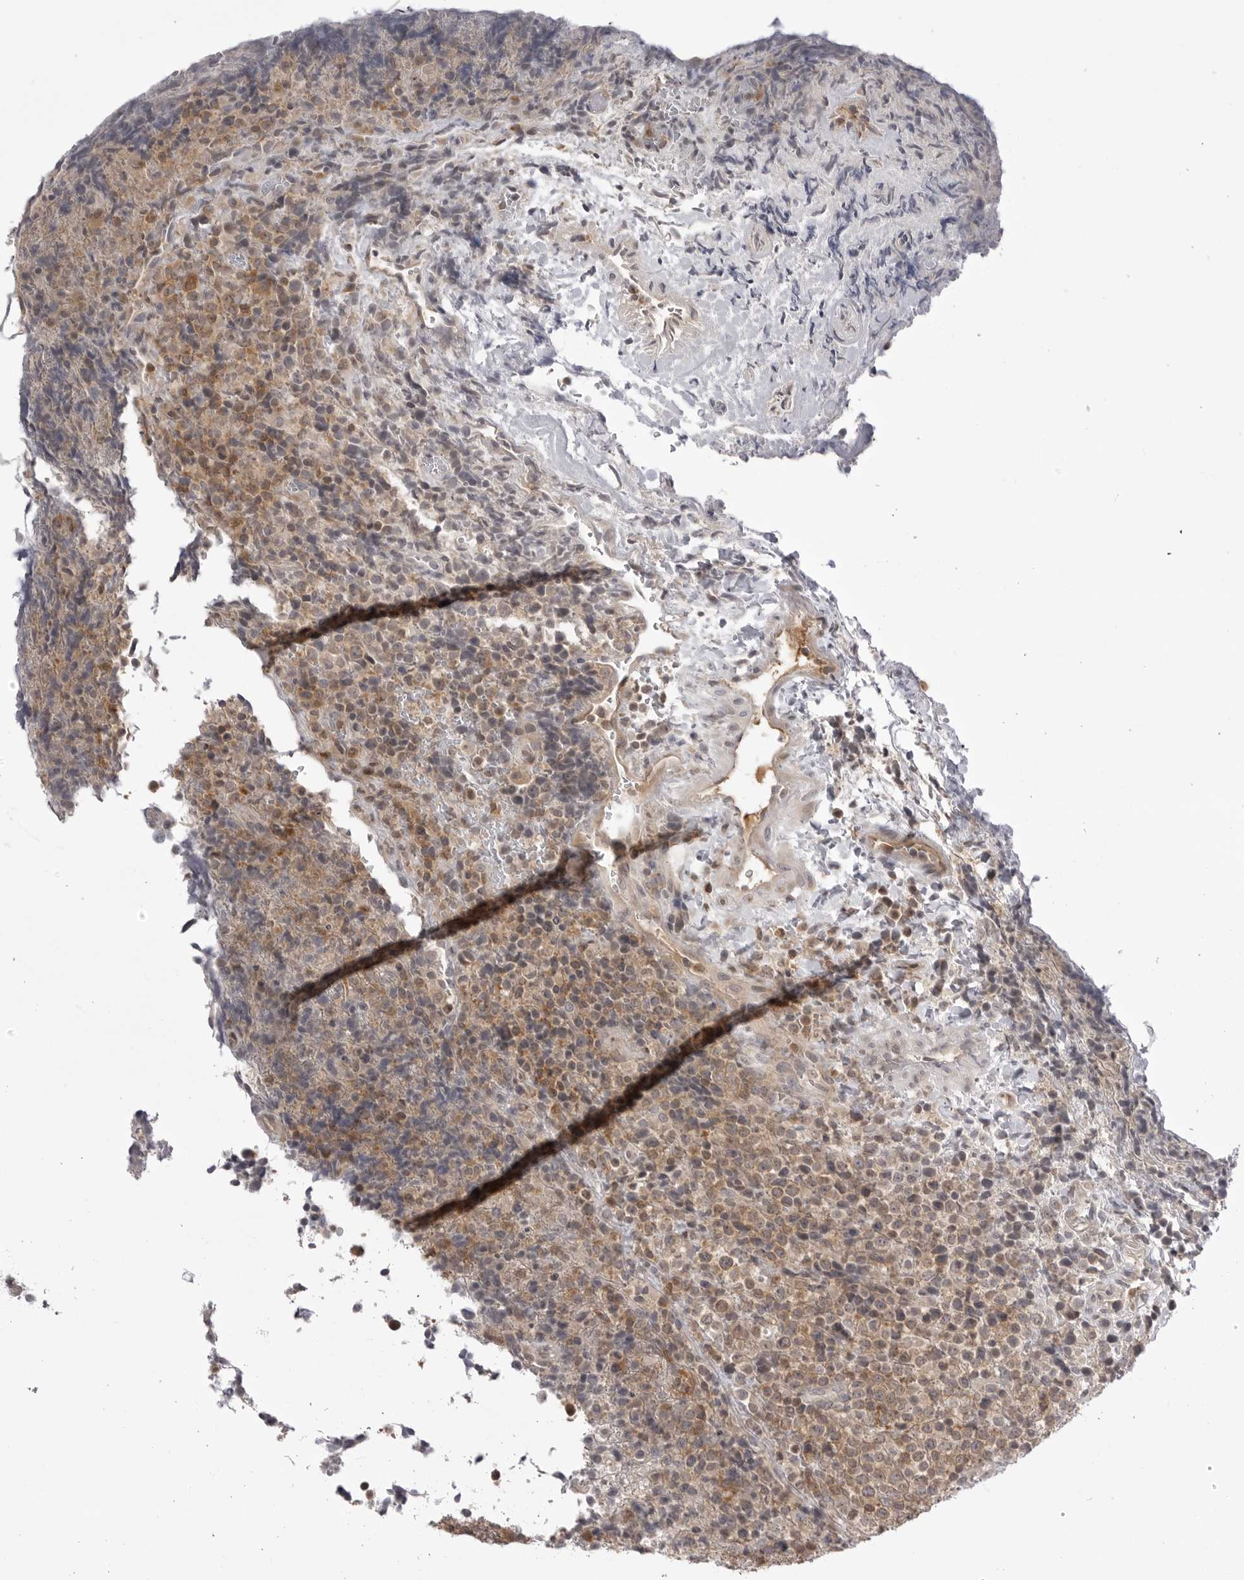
{"staining": {"intensity": "moderate", "quantity": ">75%", "location": "cytoplasmic/membranous"}, "tissue": "lymphoma", "cell_type": "Tumor cells", "image_type": "cancer", "snomed": [{"axis": "morphology", "description": "Malignant lymphoma, non-Hodgkin's type, High grade"}, {"axis": "topography", "description": "Lymph node"}], "caption": "Moderate cytoplasmic/membranous positivity is present in about >75% of tumor cells in lymphoma.", "gene": "PTK2B", "patient": {"sex": "male", "age": 13}}